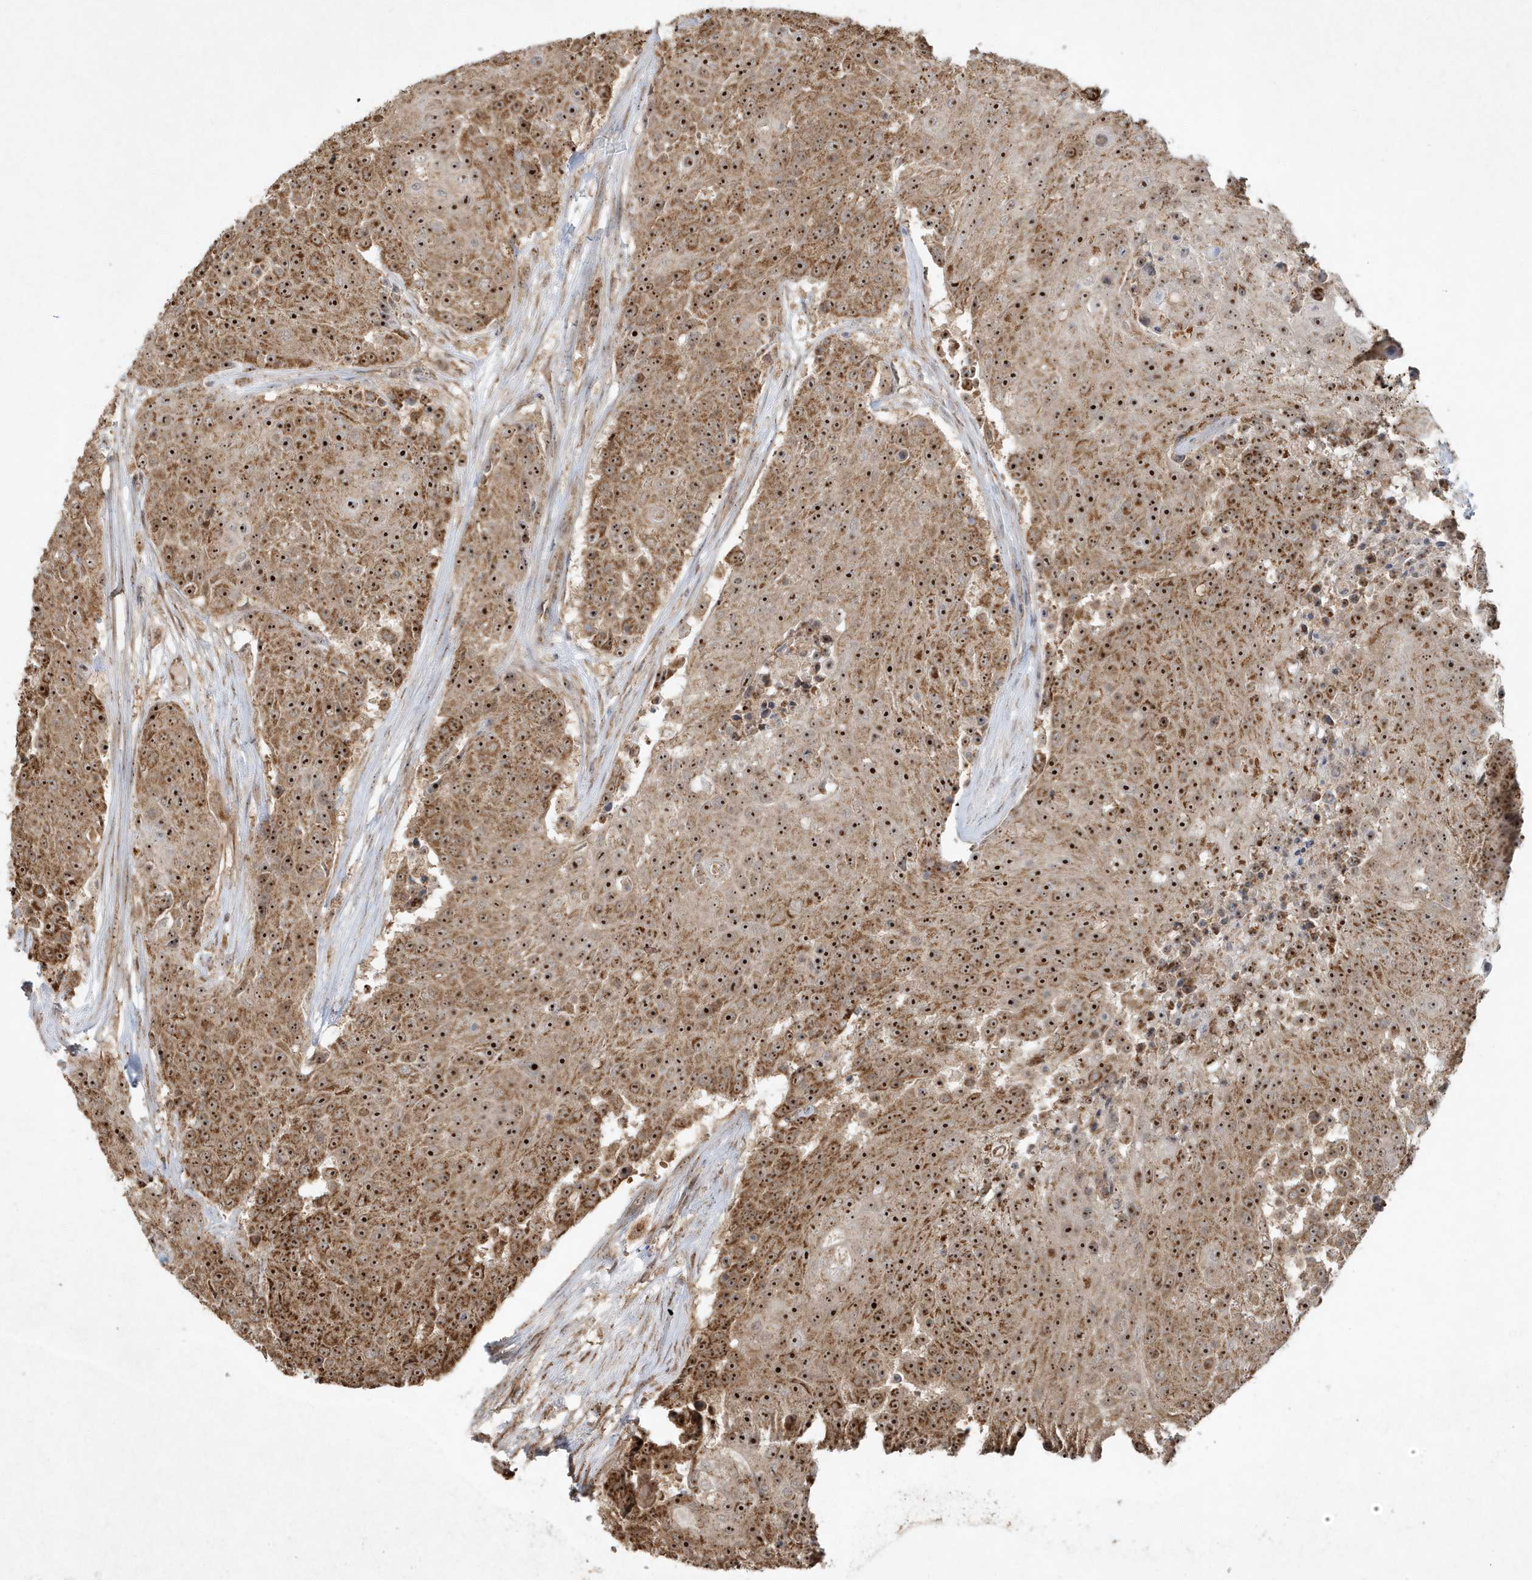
{"staining": {"intensity": "strong", "quantity": ">75%", "location": "cytoplasmic/membranous,nuclear"}, "tissue": "urothelial cancer", "cell_type": "Tumor cells", "image_type": "cancer", "snomed": [{"axis": "morphology", "description": "Urothelial carcinoma, High grade"}, {"axis": "topography", "description": "Urinary bladder"}], "caption": "High-grade urothelial carcinoma stained with DAB IHC demonstrates high levels of strong cytoplasmic/membranous and nuclear positivity in about >75% of tumor cells.", "gene": "ABCB9", "patient": {"sex": "female", "age": 63}}